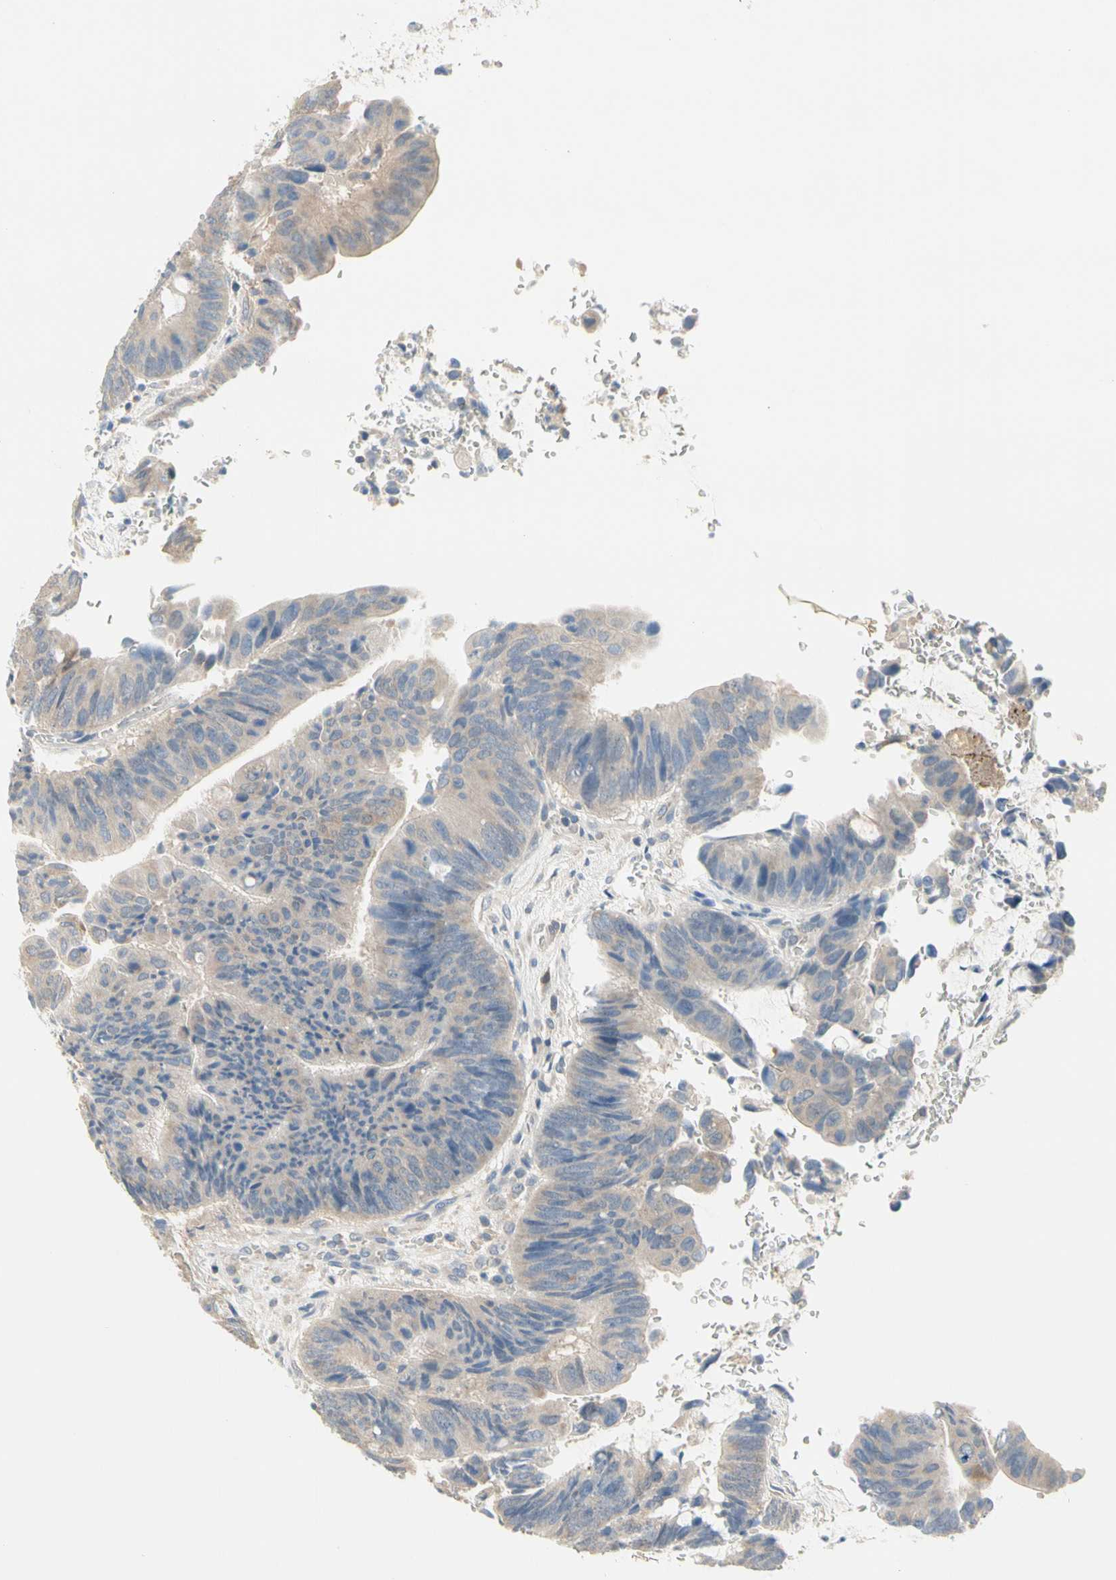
{"staining": {"intensity": "weak", "quantity": ">75%", "location": "cytoplasmic/membranous"}, "tissue": "colorectal cancer", "cell_type": "Tumor cells", "image_type": "cancer", "snomed": [{"axis": "morphology", "description": "Normal tissue, NOS"}, {"axis": "morphology", "description": "Adenocarcinoma, NOS"}, {"axis": "topography", "description": "Rectum"}, {"axis": "topography", "description": "Peripheral nerve tissue"}], "caption": "Immunohistochemistry (DAB) staining of human colorectal cancer demonstrates weak cytoplasmic/membranous protein expression in about >75% of tumor cells.", "gene": "MPI", "patient": {"sex": "male", "age": 92}}